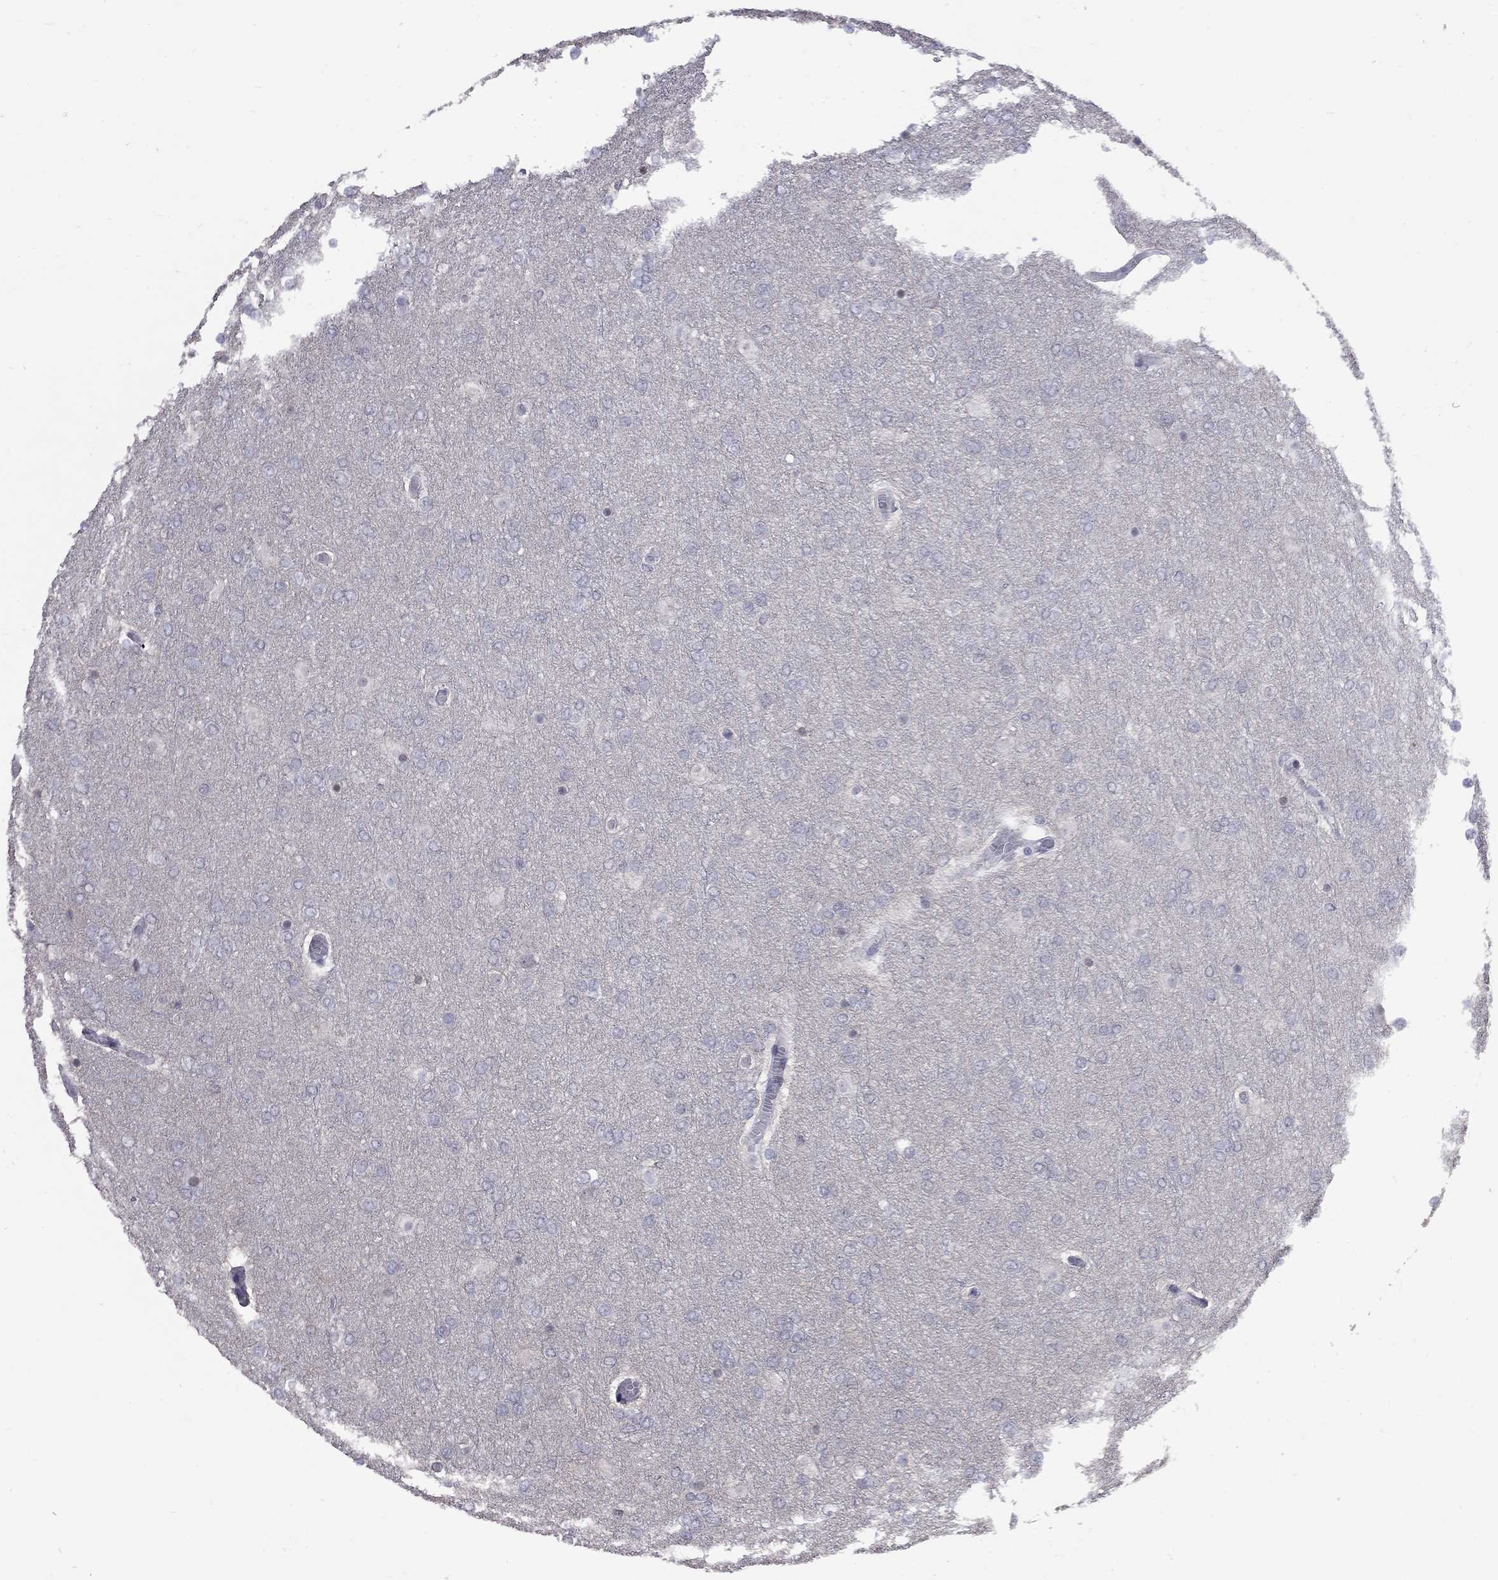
{"staining": {"intensity": "negative", "quantity": "none", "location": "none"}, "tissue": "glioma", "cell_type": "Tumor cells", "image_type": "cancer", "snomed": [{"axis": "morphology", "description": "Glioma, malignant, High grade"}, {"axis": "topography", "description": "Brain"}], "caption": "A high-resolution histopathology image shows immunohistochemistry (IHC) staining of malignant glioma (high-grade), which displays no significant positivity in tumor cells.", "gene": "ZNF154", "patient": {"sex": "female", "age": 61}}